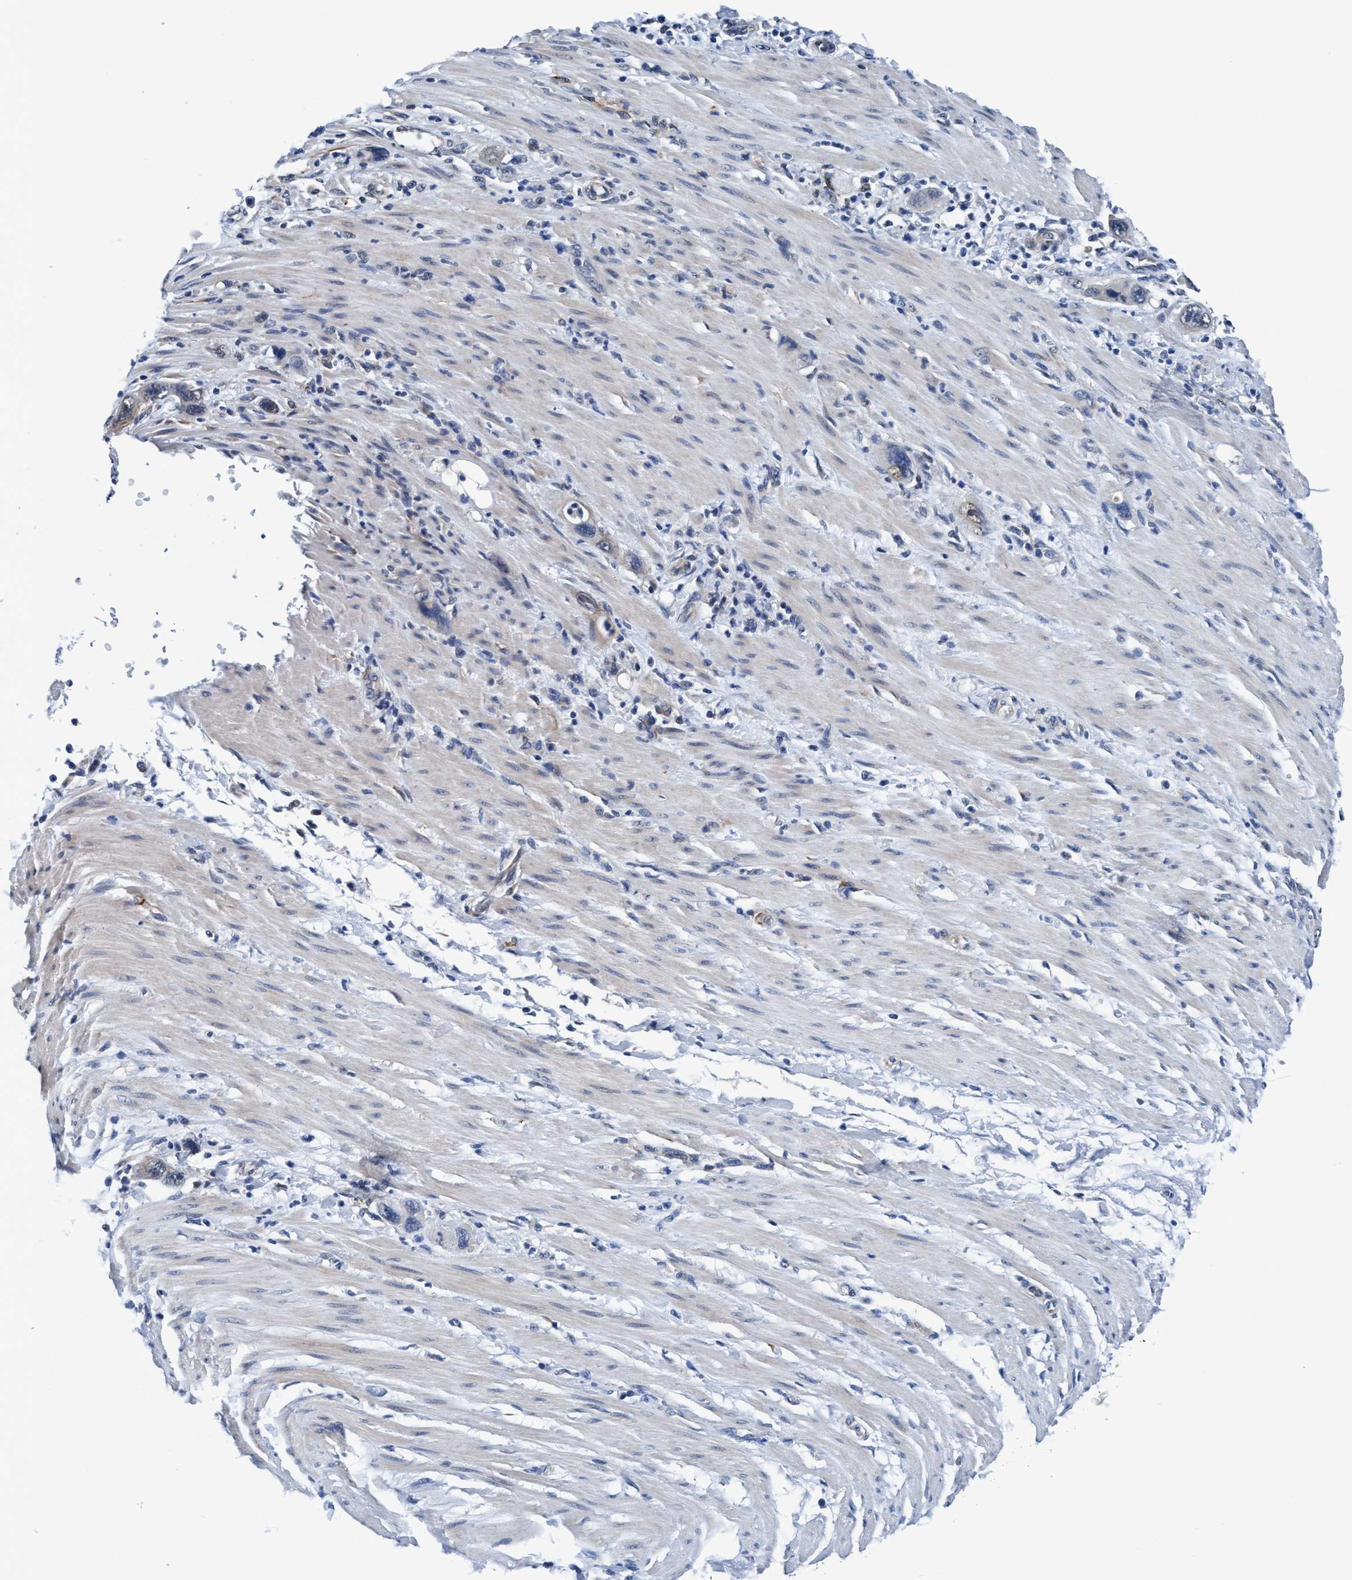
{"staining": {"intensity": "negative", "quantity": "none", "location": "none"}, "tissue": "pancreatic cancer", "cell_type": "Tumor cells", "image_type": "cancer", "snomed": [{"axis": "morphology", "description": "Adenocarcinoma, NOS"}, {"axis": "topography", "description": "Pancreas"}], "caption": "A micrograph of pancreatic cancer (adenocarcinoma) stained for a protein shows no brown staining in tumor cells.", "gene": "TMEM94", "patient": {"sex": "female", "age": 70}}